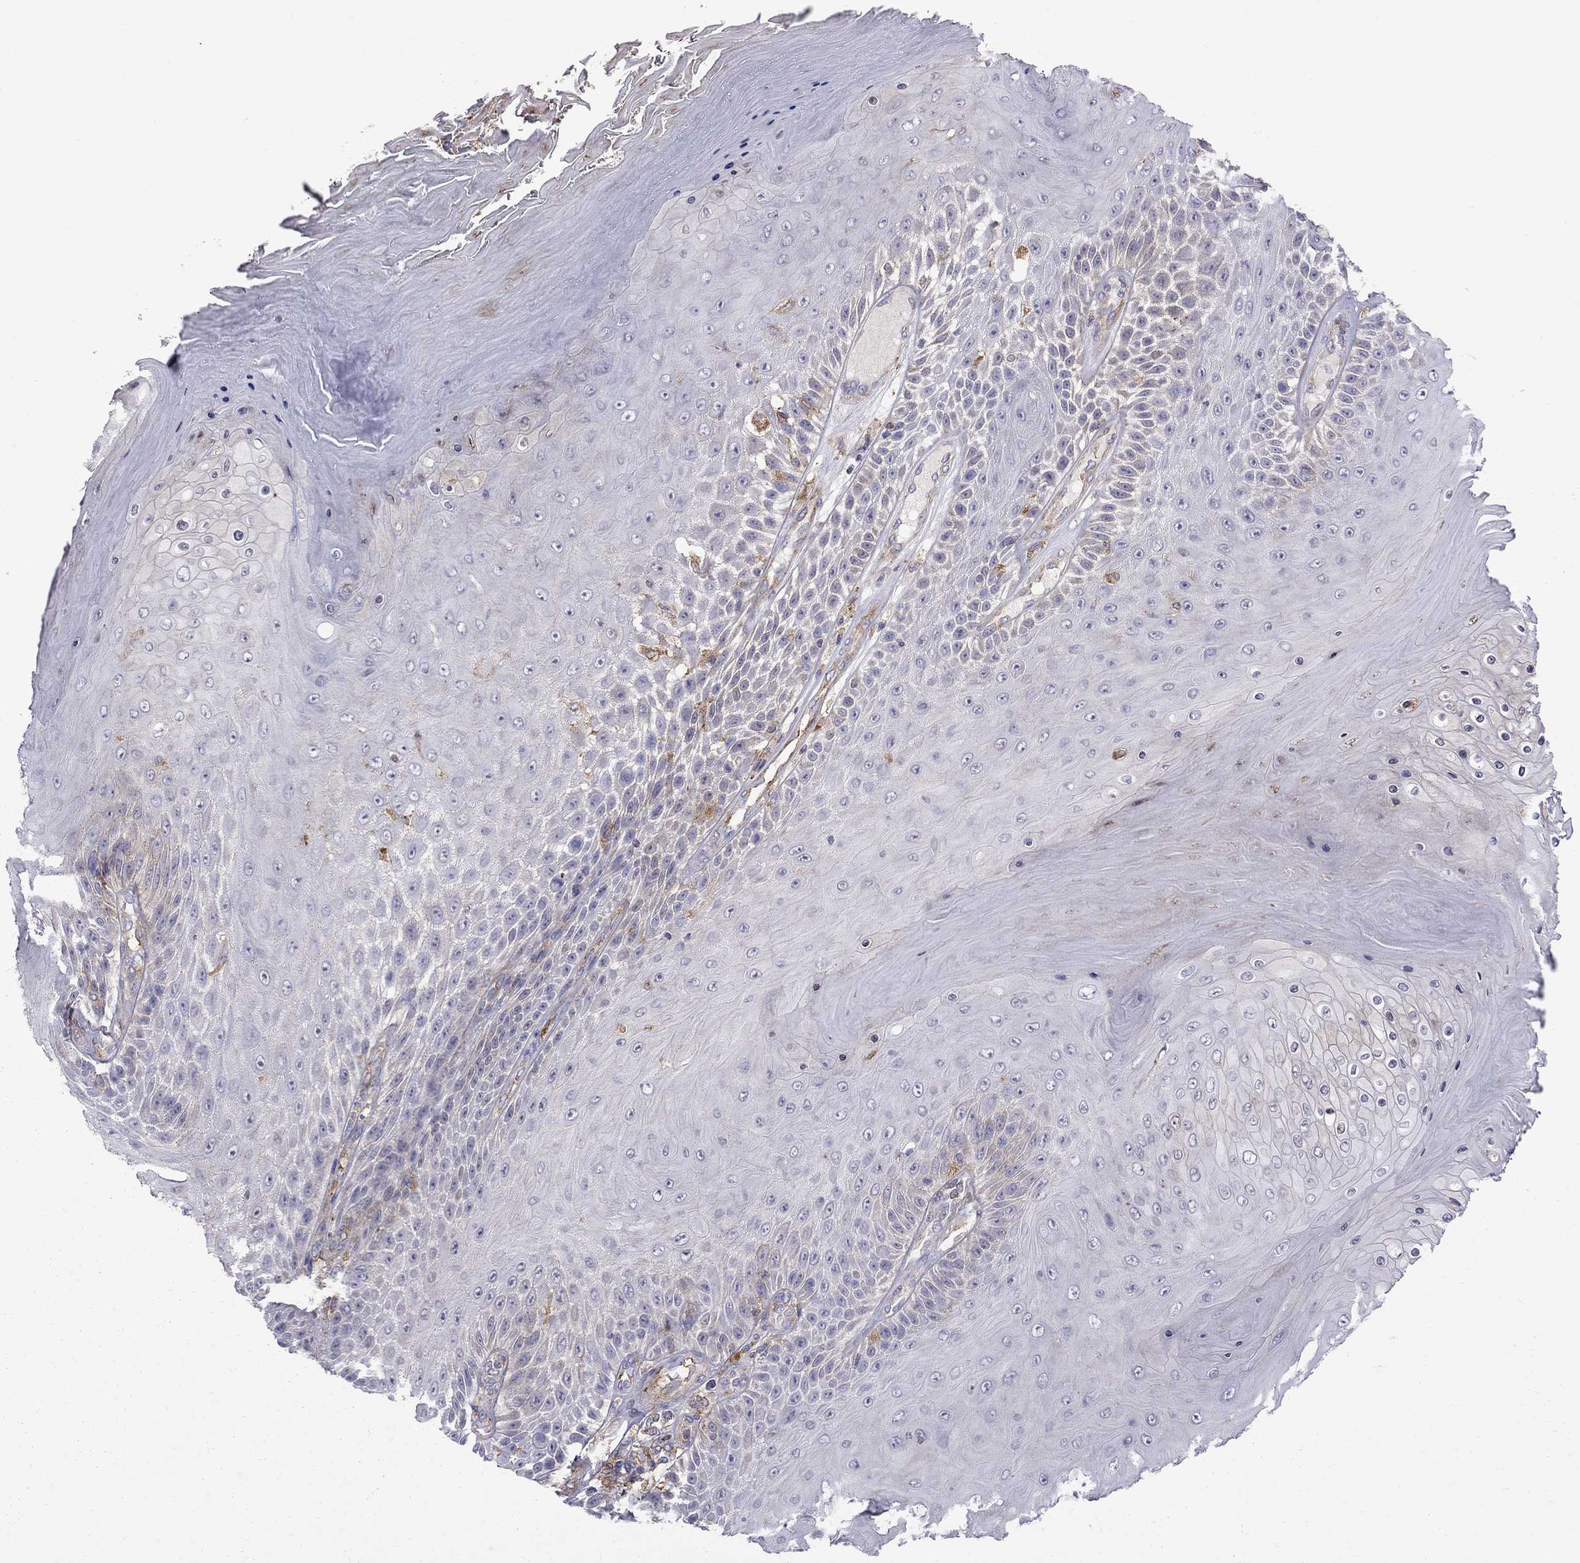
{"staining": {"intensity": "negative", "quantity": "none", "location": "none"}, "tissue": "skin cancer", "cell_type": "Tumor cells", "image_type": "cancer", "snomed": [{"axis": "morphology", "description": "Squamous cell carcinoma, NOS"}, {"axis": "topography", "description": "Skin"}], "caption": "Tumor cells show no significant protein positivity in skin squamous cell carcinoma.", "gene": "EIF4E3", "patient": {"sex": "male", "age": 62}}